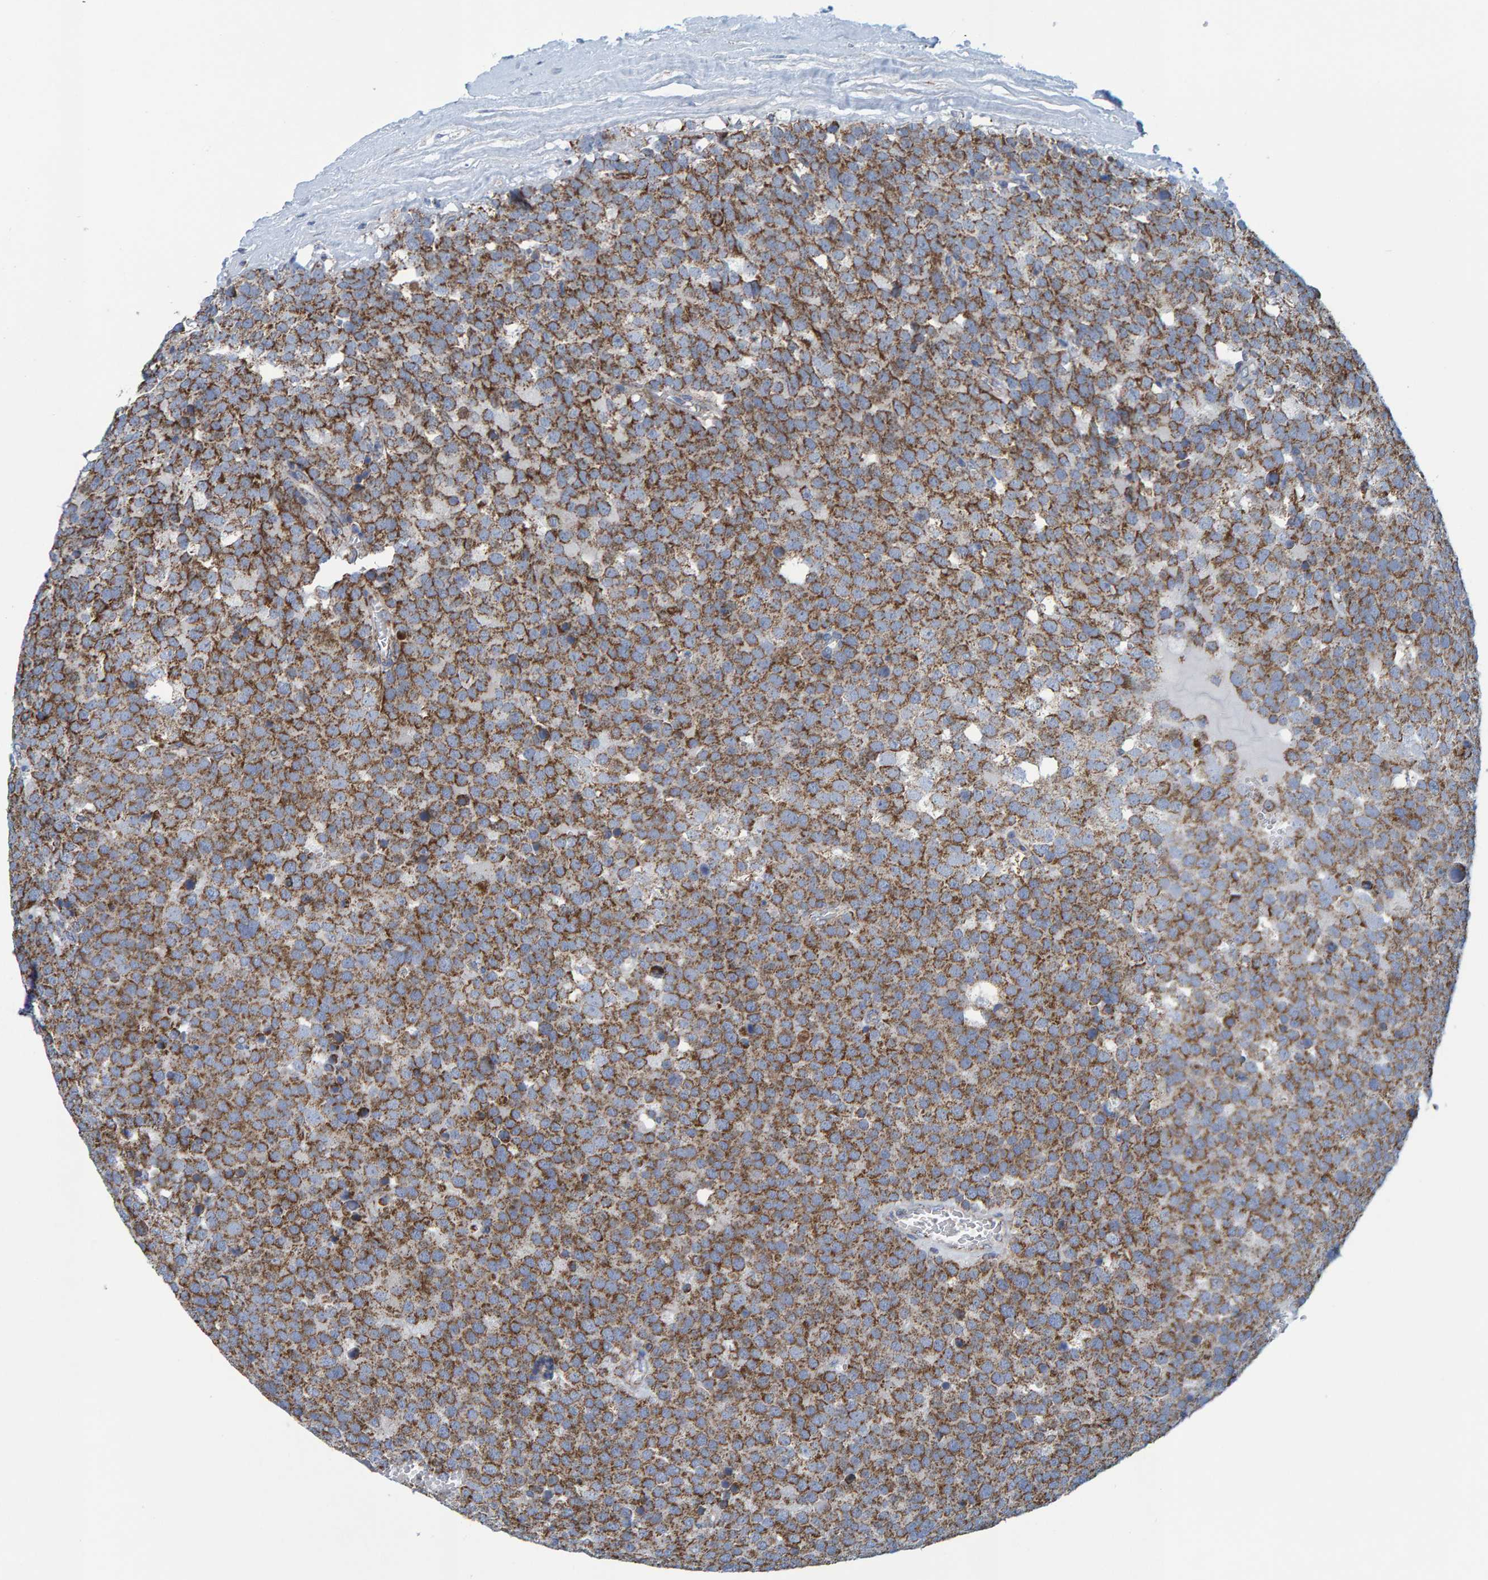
{"staining": {"intensity": "strong", "quantity": ">75%", "location": "cytoplasmic/membranous"}, "tissue": "testis cancer", "cell_type": "Tumor cells", "image_type": "cancer", "snomed": [{"axis": "morphology", "description": "Normal tissue, NOS"}, {"axis": "morphology", "description": "Seminoma, NOS"}, {"axis": "topography", "description": "Testis"}], "caption": "Seminoma (testis) stained with a brown dye exhibits strong cytoplasmic/membranous positive positivity in about >75% of tumor cells.", "gene": "MRPS7", "patient": {"sex": "male", "age": 71}}